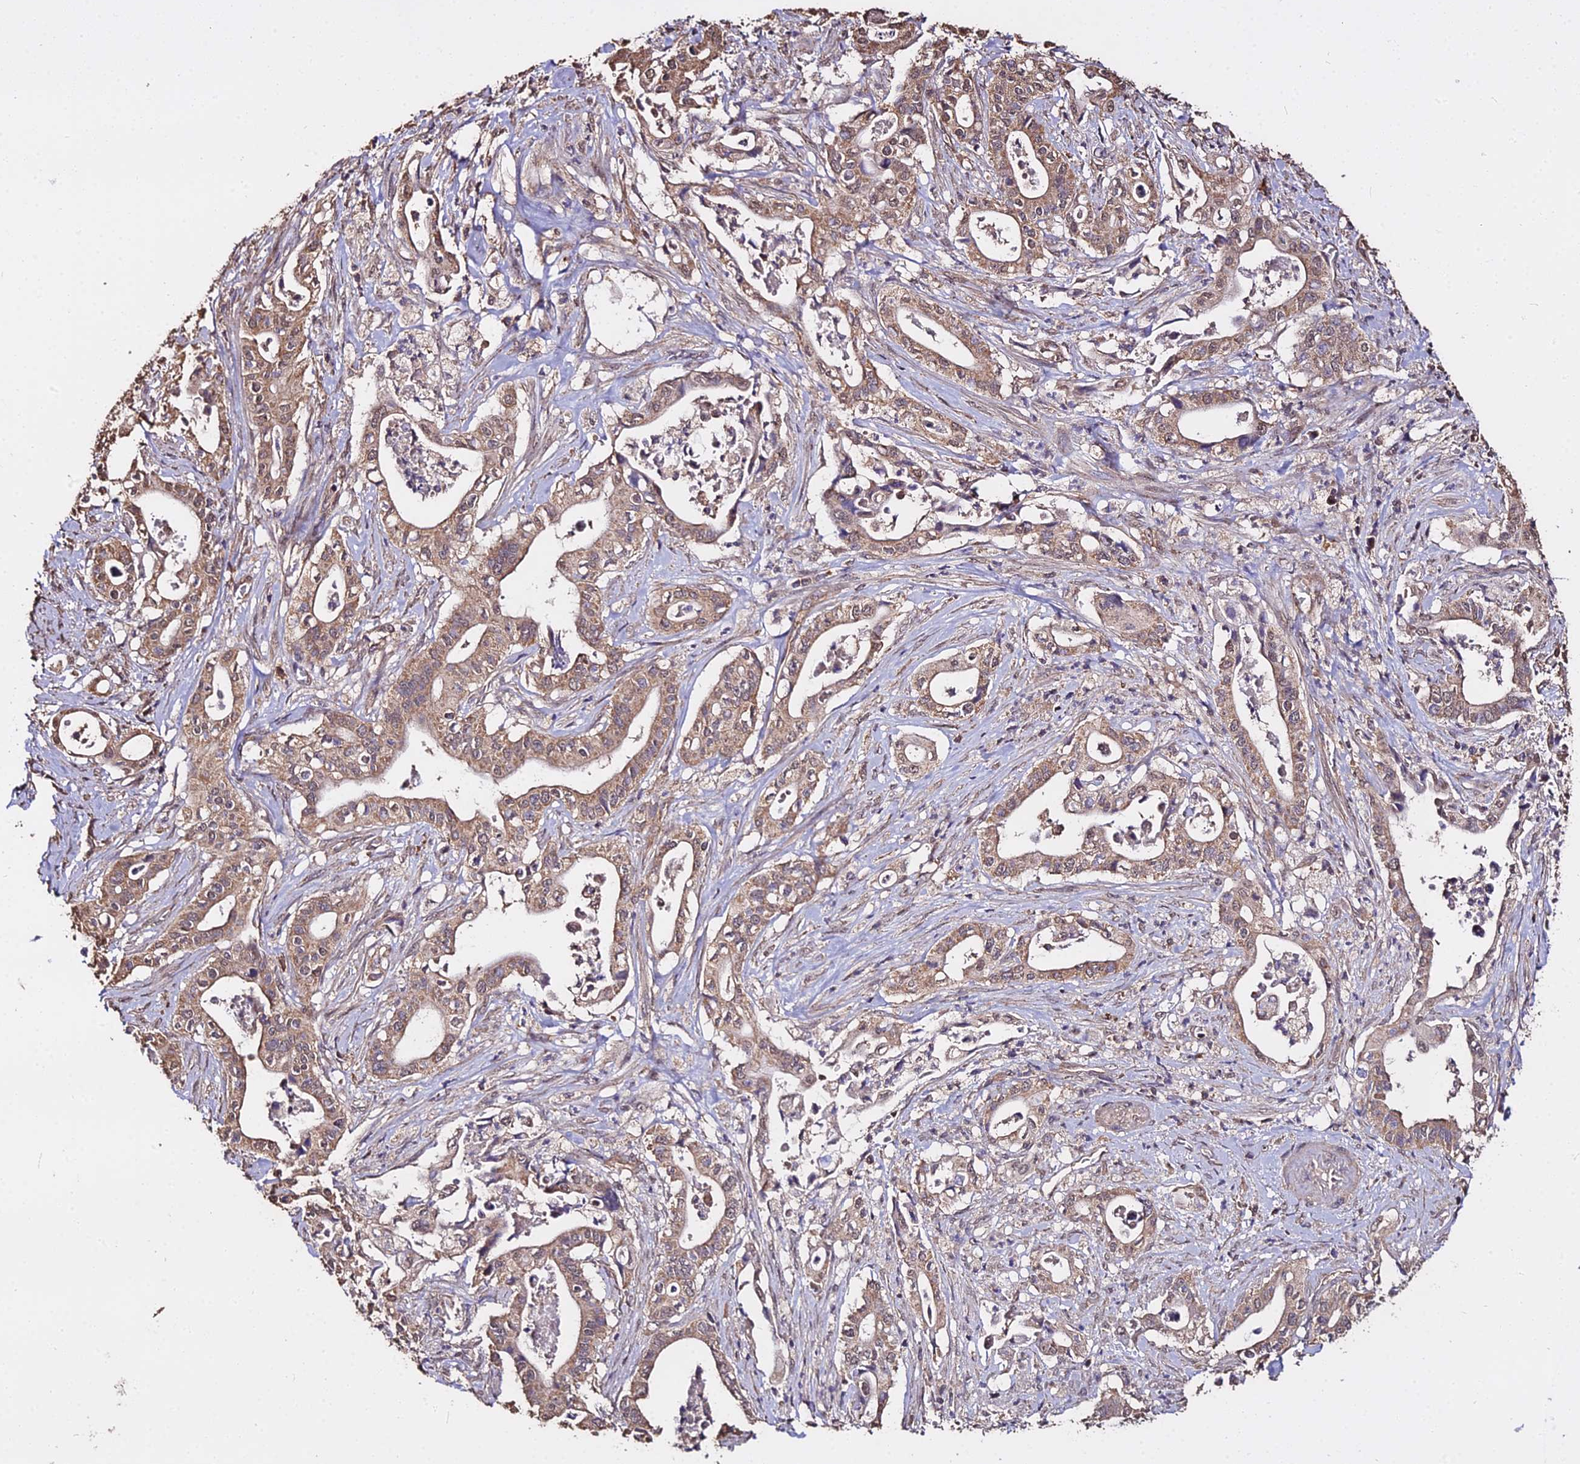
{"staining": {"intensity": "weak", "quantity": ">75%", "location": "cytoplasmic/membranous"}, "tissue": "pancreatic cancer", "cell_type": "Tumor cells", "image_type": "cancer", "snomed": [{"axis": "morphology", "description": "Adenocarcinoma, NOS"}, {"axis": "topography", "description": "Pancreas"}], "caption": "This is a photomicrograph of immunohistochemistry (IHC) staining of pancreatic cancer (adenocarcinoma), which shows weak positivity in the cytoplasmic/membranous of tumor cells.", "gene": "METTL13", "patient": {"sex": "female", "age": 77}}